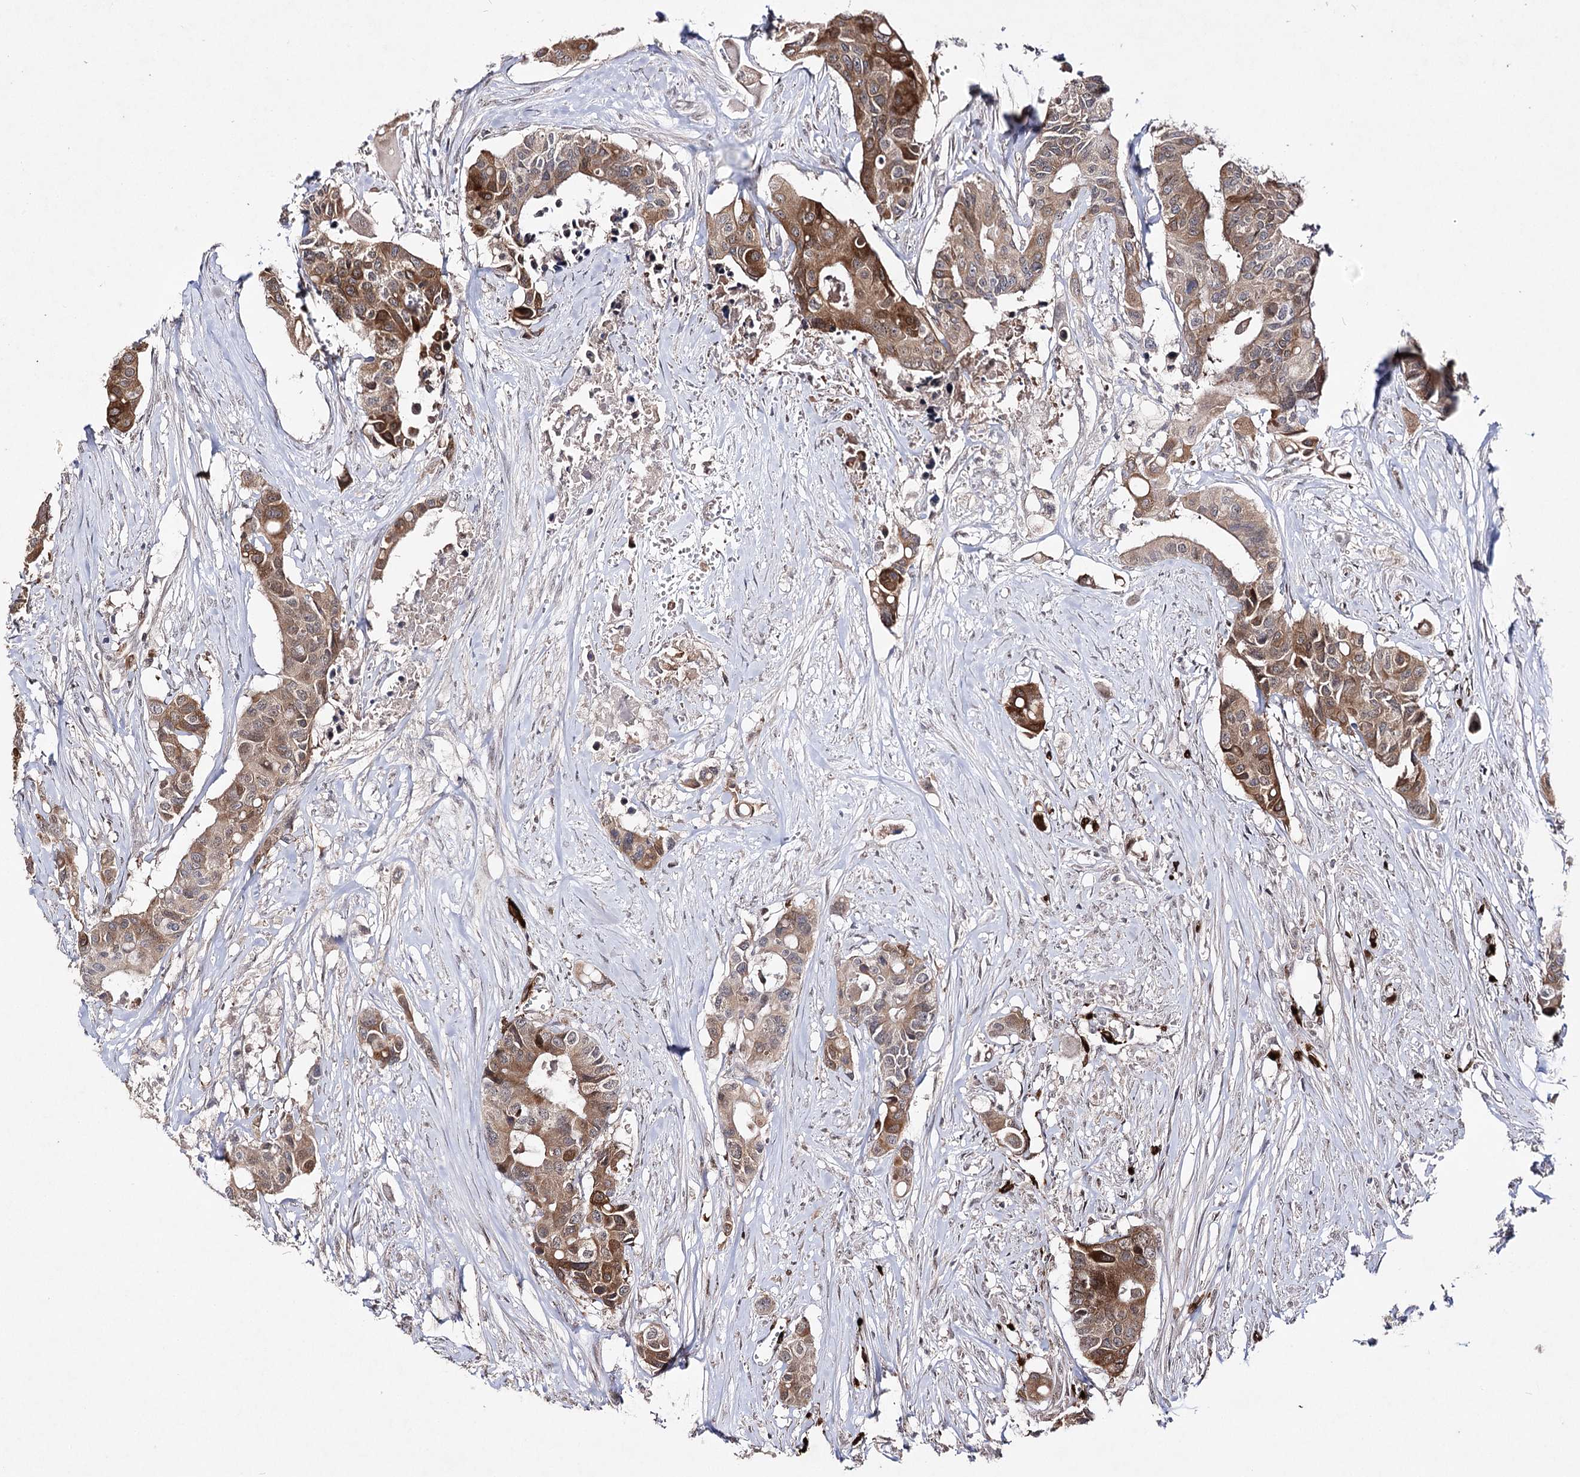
{"staining": {"intensity": "strong", "quantity": "25%-75%", "location": "cytoplasmic/membranous"}, "tissue": "colorectal cancer", "cell_type": "Tumor cells", "image_type": "cancer", "snomed": [{"axis": "morphology", "description": "Adenocarcinoma, NOS"}, {"axis": "topography", "description": "Colon"}], "caption": "Brown immunohistochemical staining in colorectal adenocarcinoma exhibits strong cytoplasmic/membranous positivity in about 25%-75% of tumor cells.", "gene": "HSD11B2", "patient": {"sex": "male", "age": 77}}